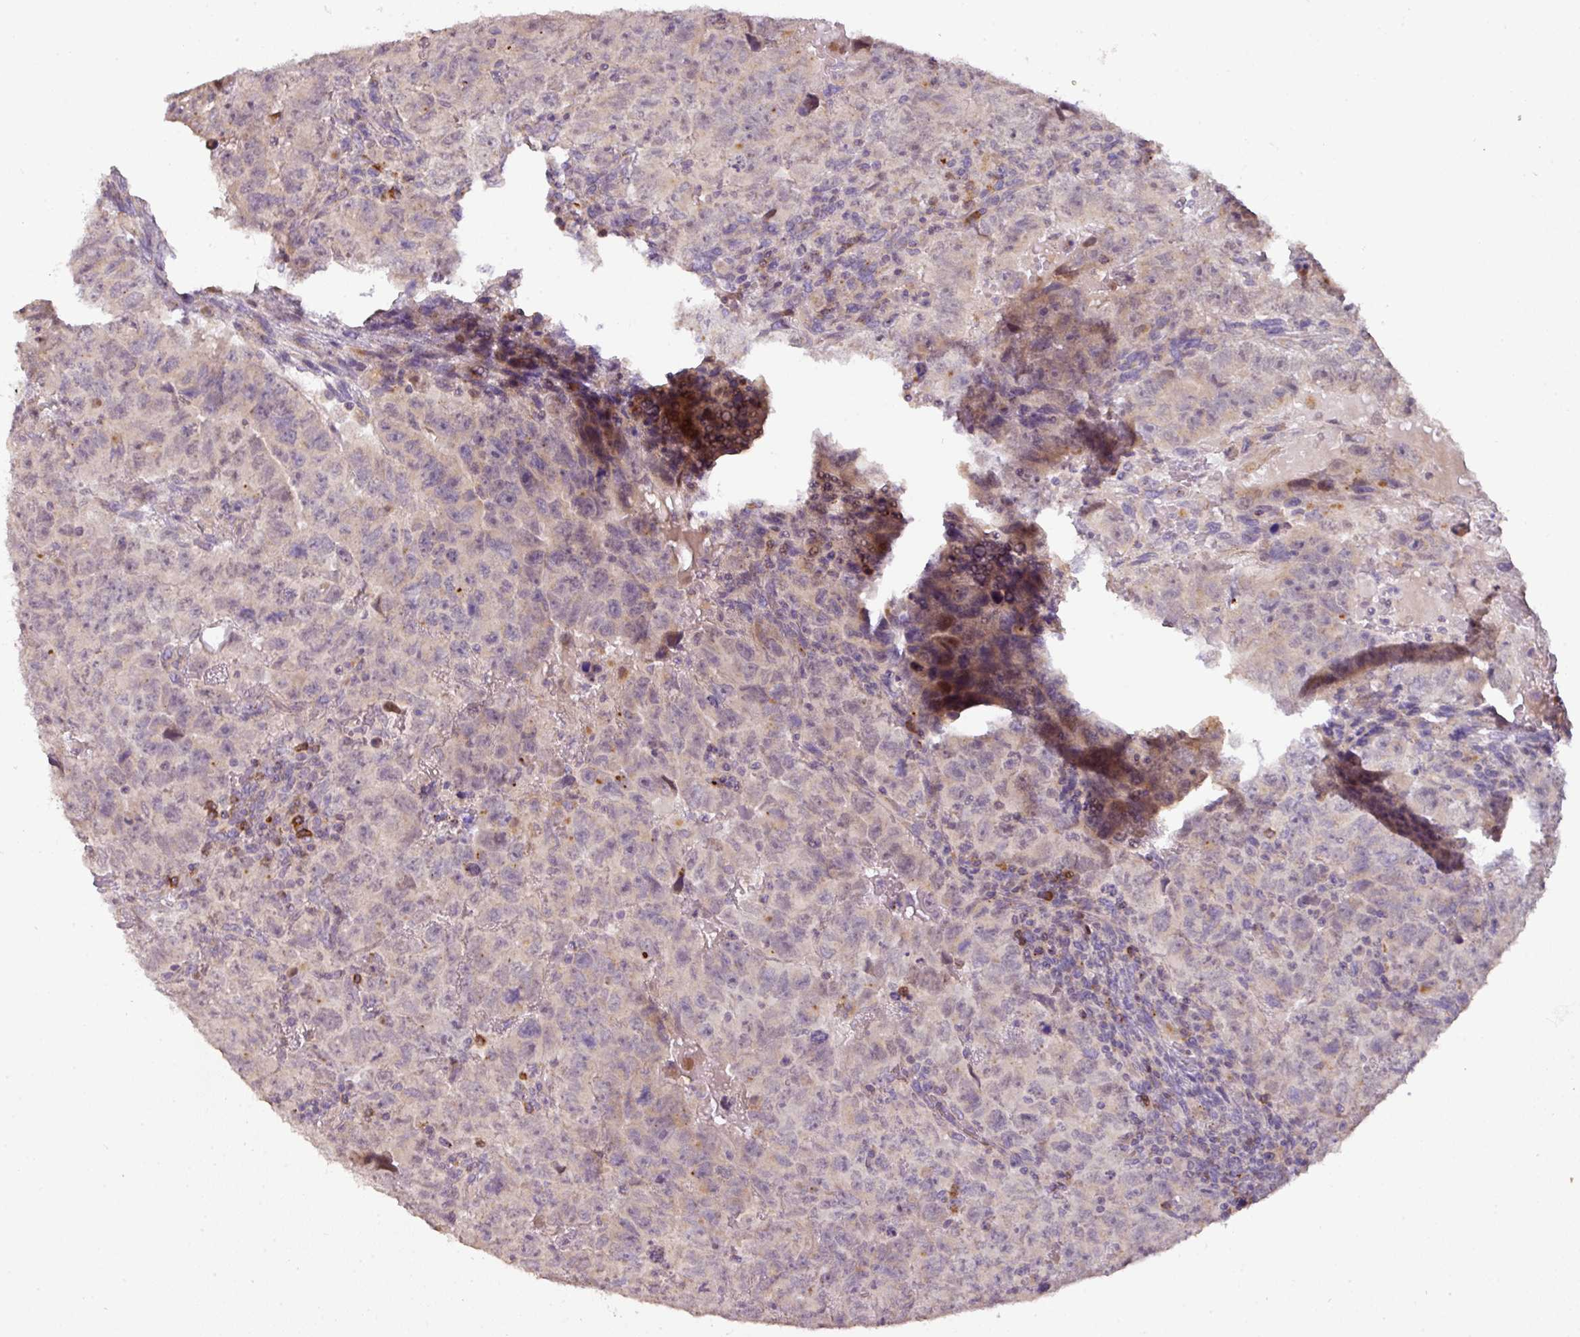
{"staining": {"intensity": "moderate", "quantity": "<25%", "location": "nuclear"}, "tissue": "testis cancer", "cell_type": "Tumor cells", "image_type": "cancer", "snomed": [{"axis": "morphology", "description": "Carcinoma, Embryonal, NOS"}, {"axis": "topography", "description": "Testis"}], "caption": "The micrograph reveals immunohistochemical staining of testis embryonal carcinoma. There is moderate nuclear expression is appreciated in about <25% of tumor cells. The protein of interest is shown in brown color, while the nuclei are stained blue.", "gene": "CXCR5", "patient": {"sex": "male", "age": 24}}